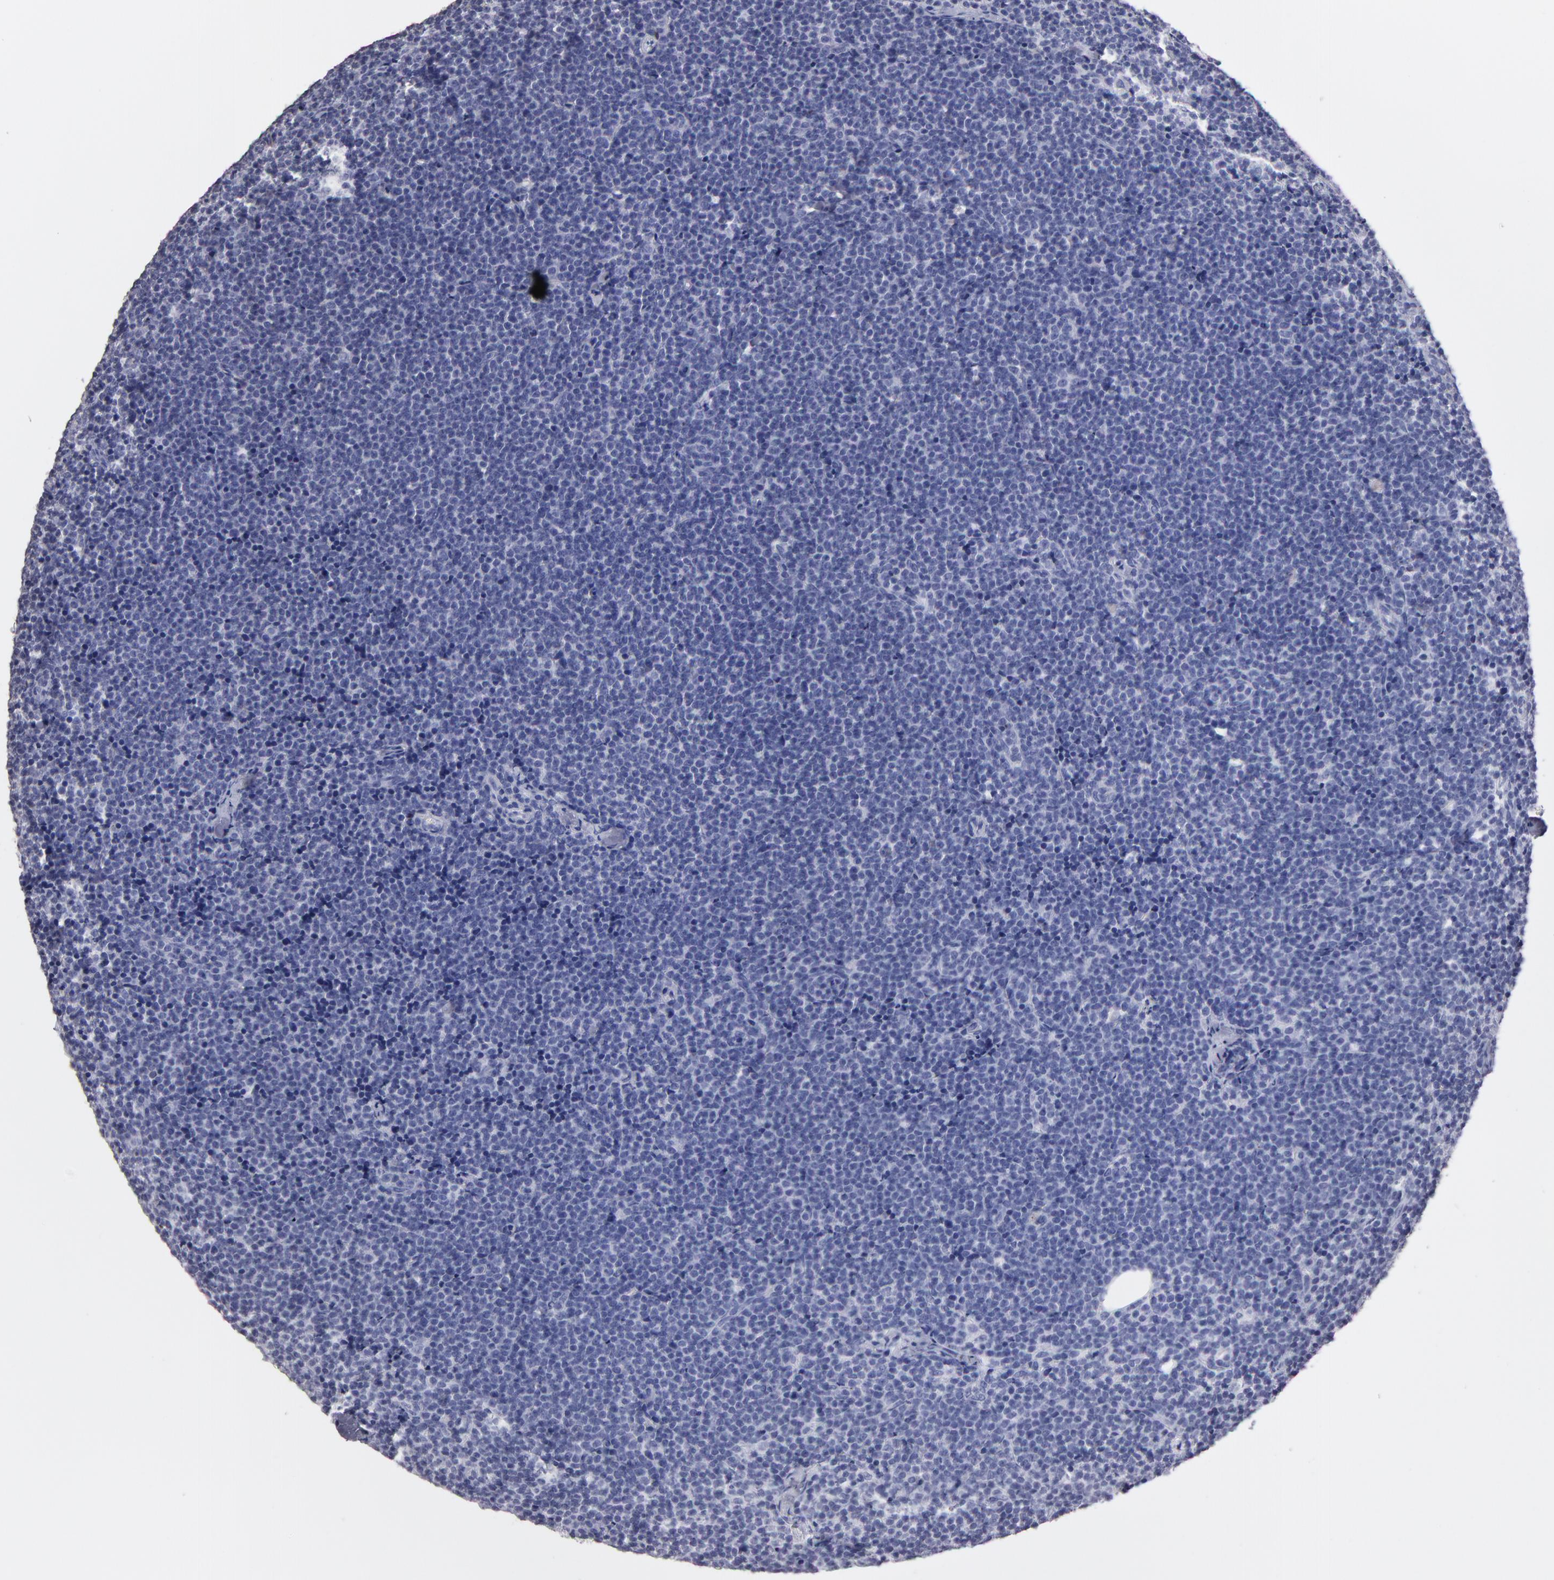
{"staining": {"intensity": "negative", "quantity": "none", "location": "none"}, "tissue": "lymphoma", "cell_type": "Tumor cells", "image_type": "cancer", "snomed": [{"axis": "morphology", "description": "Malignant lymphoma, non-Hodgkin's type, High grade"}, {"axis": "topography", "description": "Lymph node"}], "caption": "IHC of lymphoma reveals no expression in tumor cells.", "gene": "SOX10", "patient": {"sex": "female", "age": 58}}